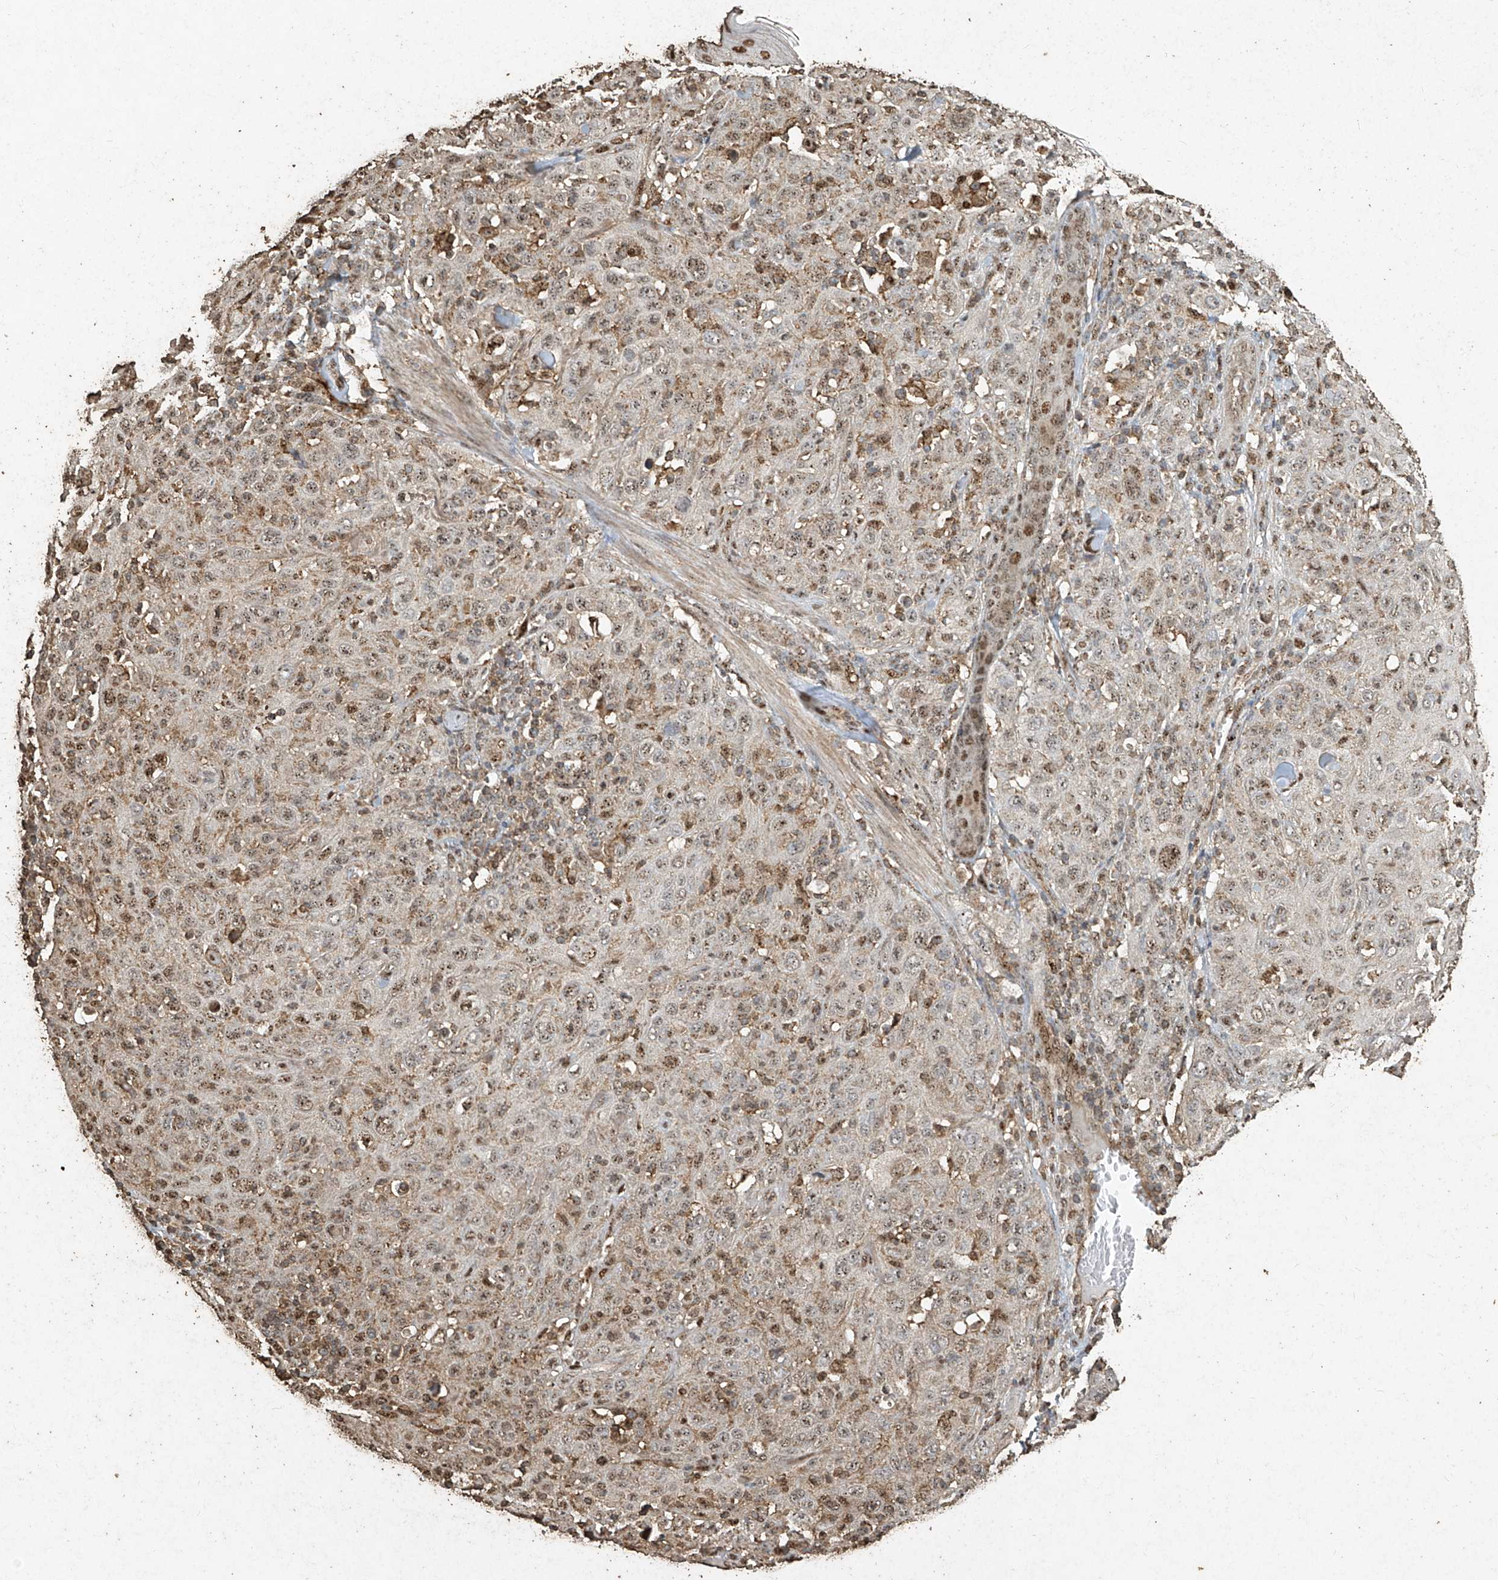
{"staining": {"intensity": "moderate", "quantity": ">75%", "location": "nuclear"}, "tissue": "skin cancer", "cell_type": "Tumor cells", "image_type": "cancer", "snomed": [{"axis": "morphology", "description": "Squamous cell carcinoma, NOS"}, {"axis": "topography", "description": "Skin"}], "caption": "Protein staining displays moderate nuclear positivity in about >75% of tumor cells in skin squamous cell carcinoma.", "gene": "ERBB3", "patient": {"sex": "female", "age": 88}}